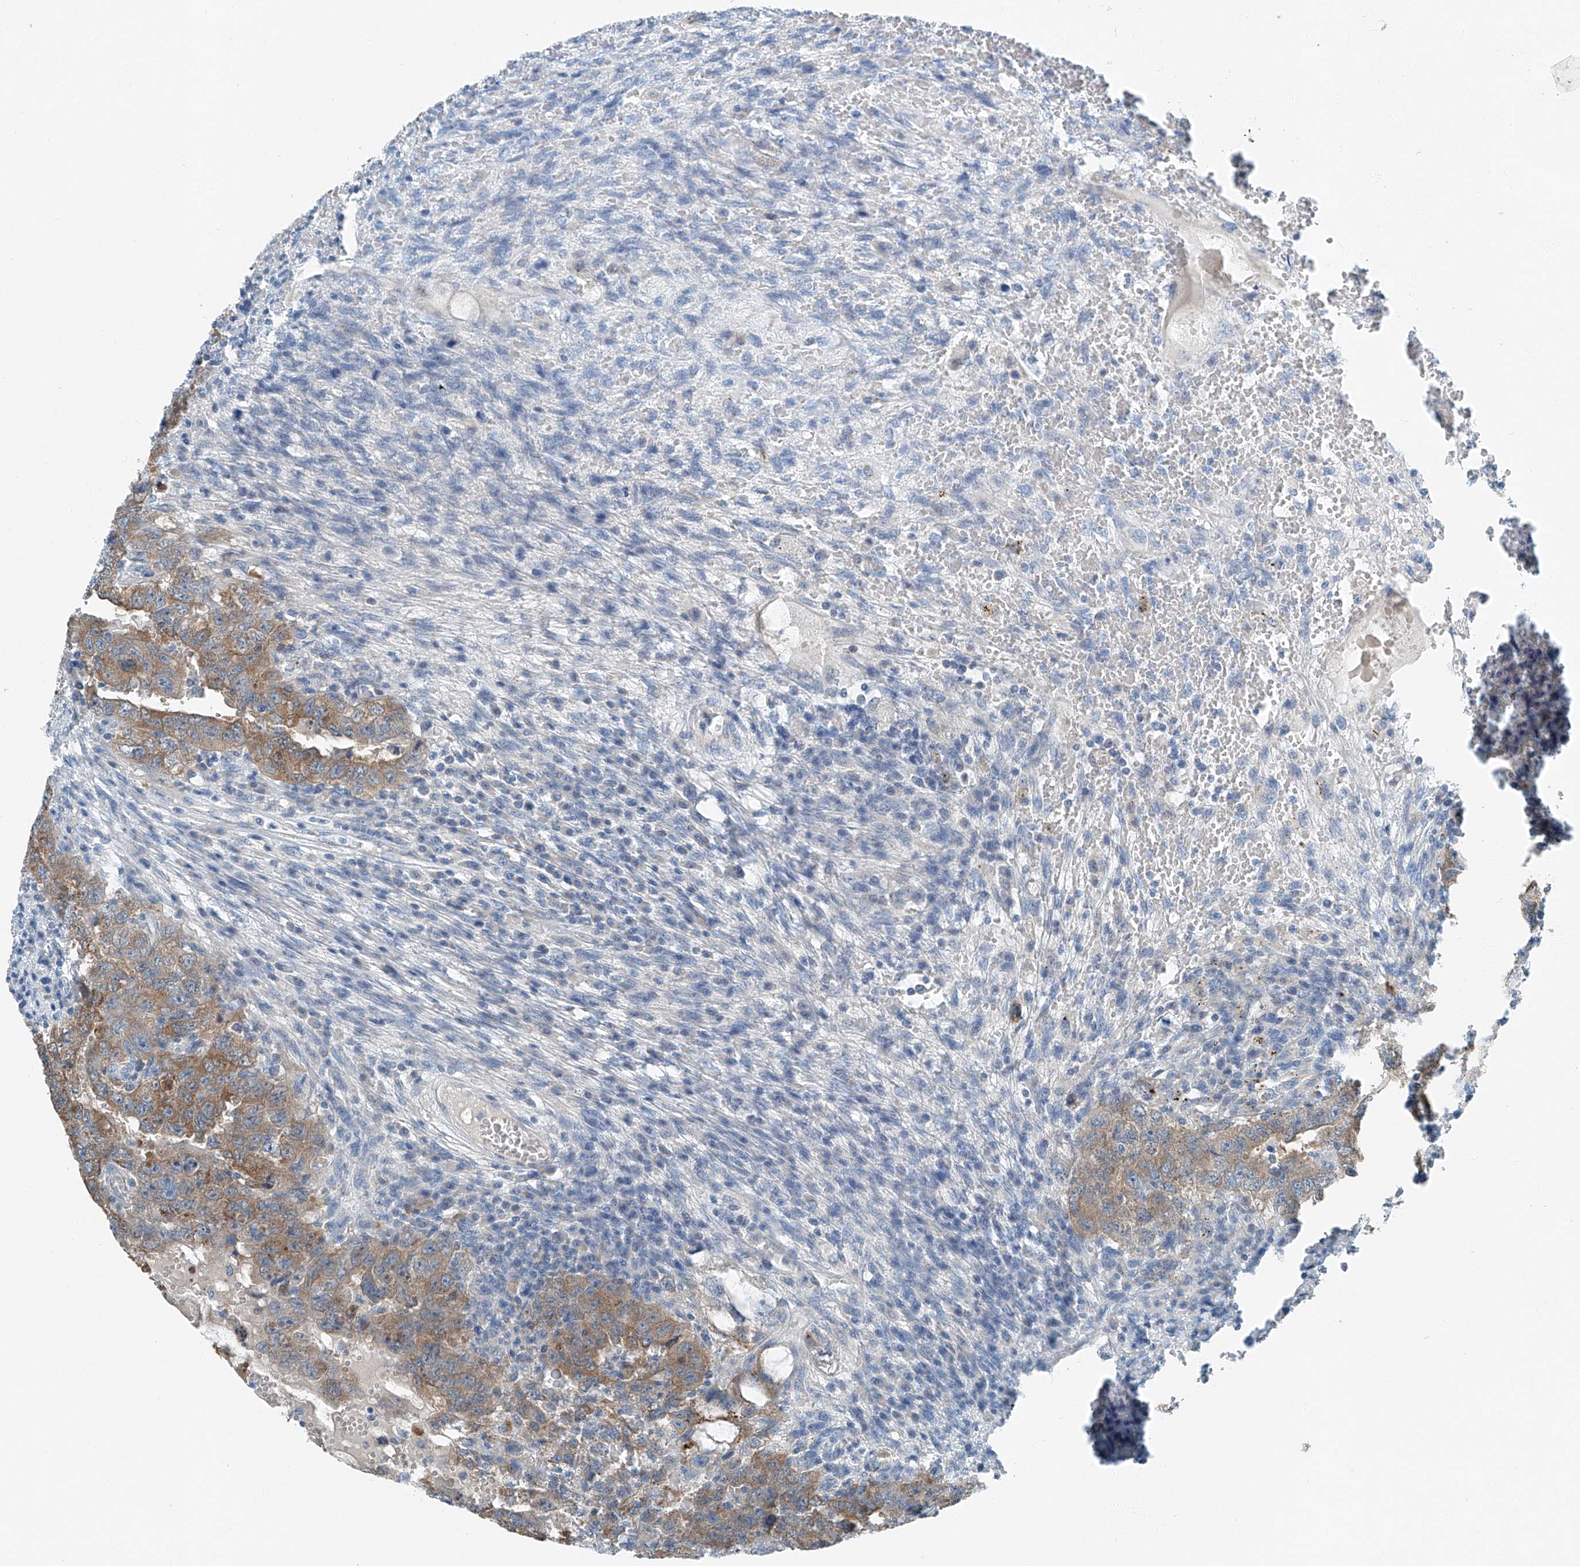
{"staining": {"intensity": "moderate", "quantity": ">75%", "location": "cytoplasmic/membranous"}, "tissue": "testis cancer", "cell_type": "Tumor cells", "image_type": "cancer", "snomed": [{"axis": "morphology", "description": "Carcinoma, Embryonal, NOS"}, {"axis": "topography", "description": "Testis"}], "caption": "Testis cancer stained with a protein marker demonstrates moderate staining in tumor cells.", "gene": "MDGA1", "patient": {"sex": "male", "age": 26}}